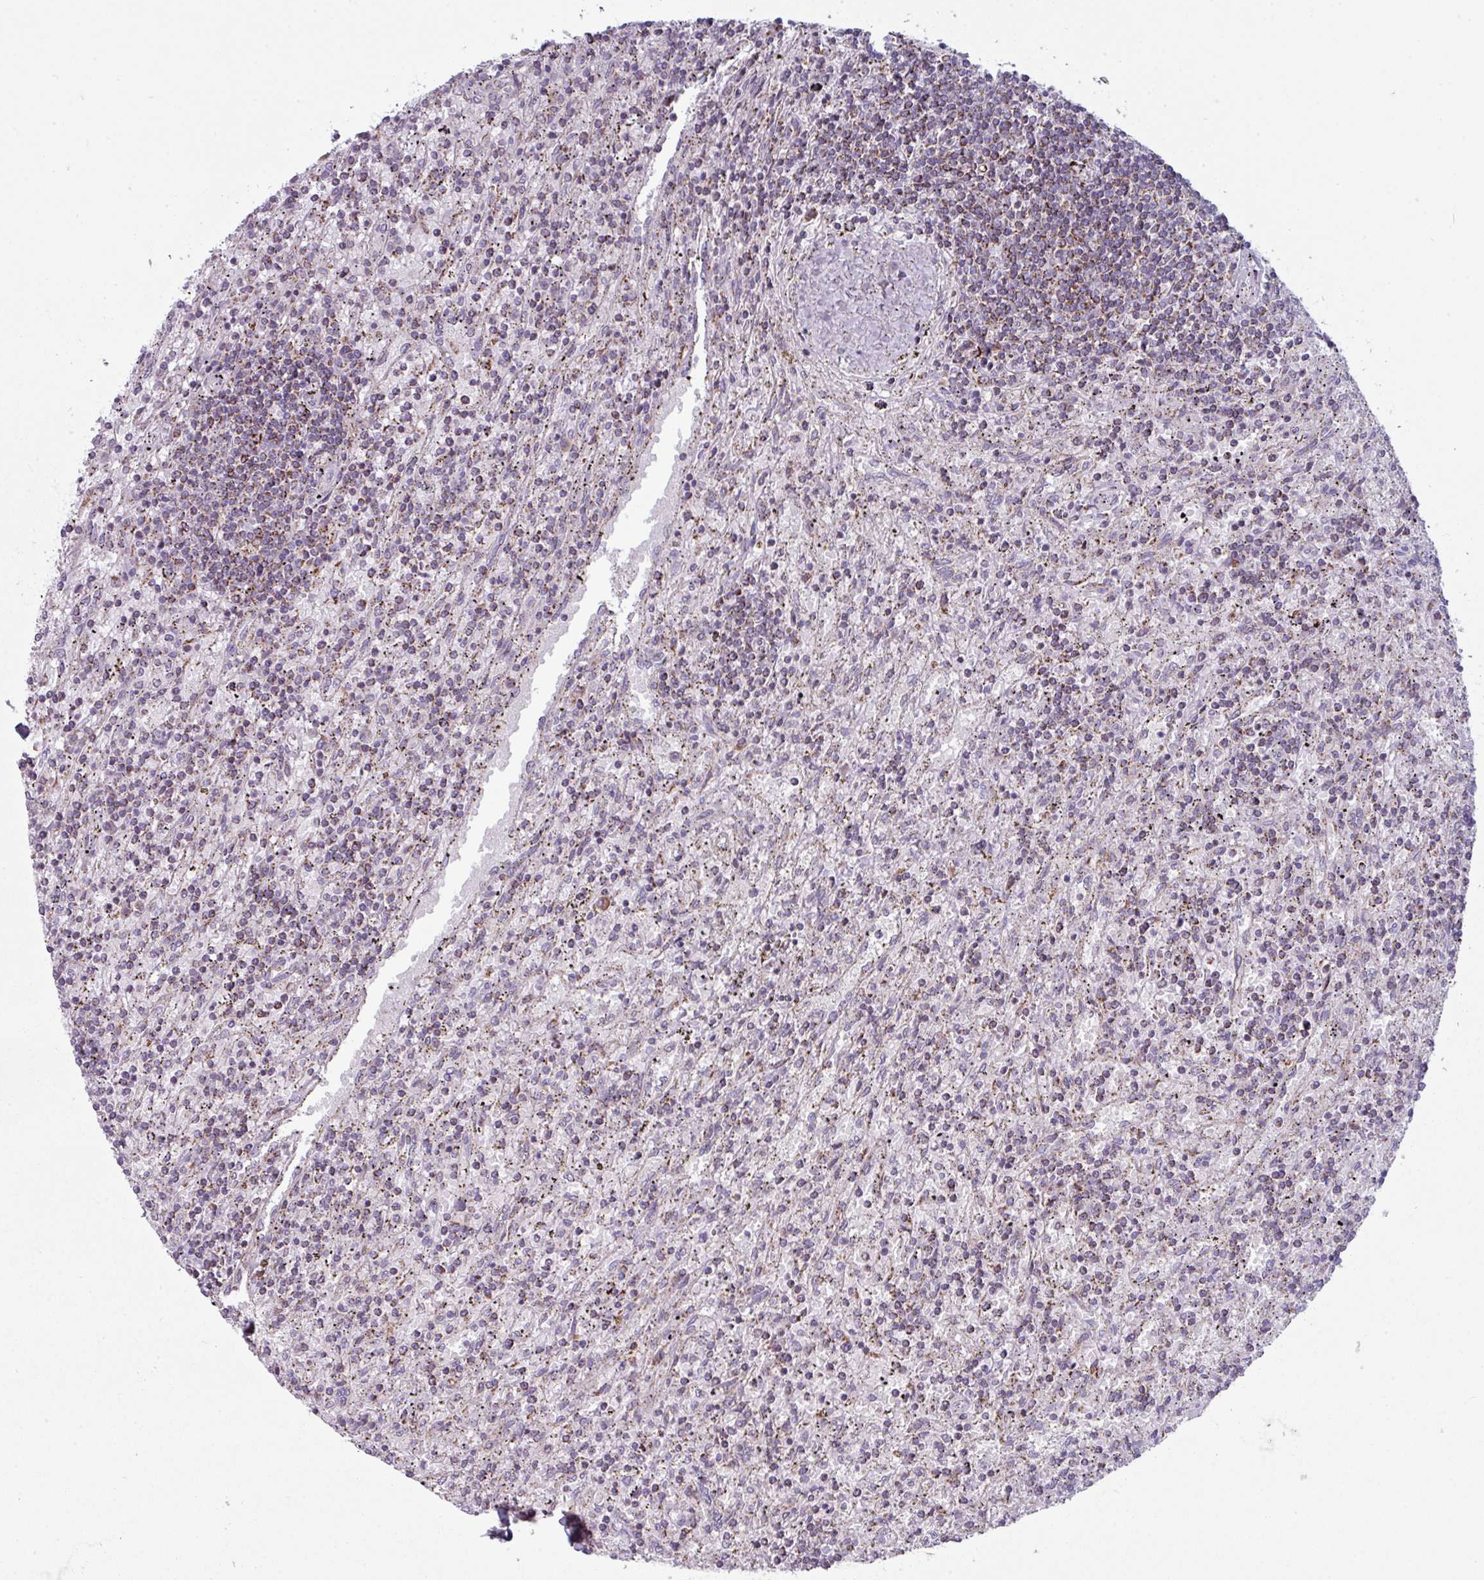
{"staining": {"intensity": "moderate", "quantity": ">75%", "location": "cytoplasmic/membranous"}, "tissue": "lymphoma", "cell_type": "Tumor cells", "image_type": "cancer", "snomed": [{"axis": "morphology", "description": "Malignant lymphoma, non-Hodgkin's type, Low grade"}, {"axis": "topography", "description": "Spleen"}], "caption": "Immunohistochemical staining of human lymphoma reveals medium levels of moderate cytoplasmic/membranous staining in about >75% of tumor cells.", "gene": "ZNF615", "patient": {"sex": "male", "age": 76}}